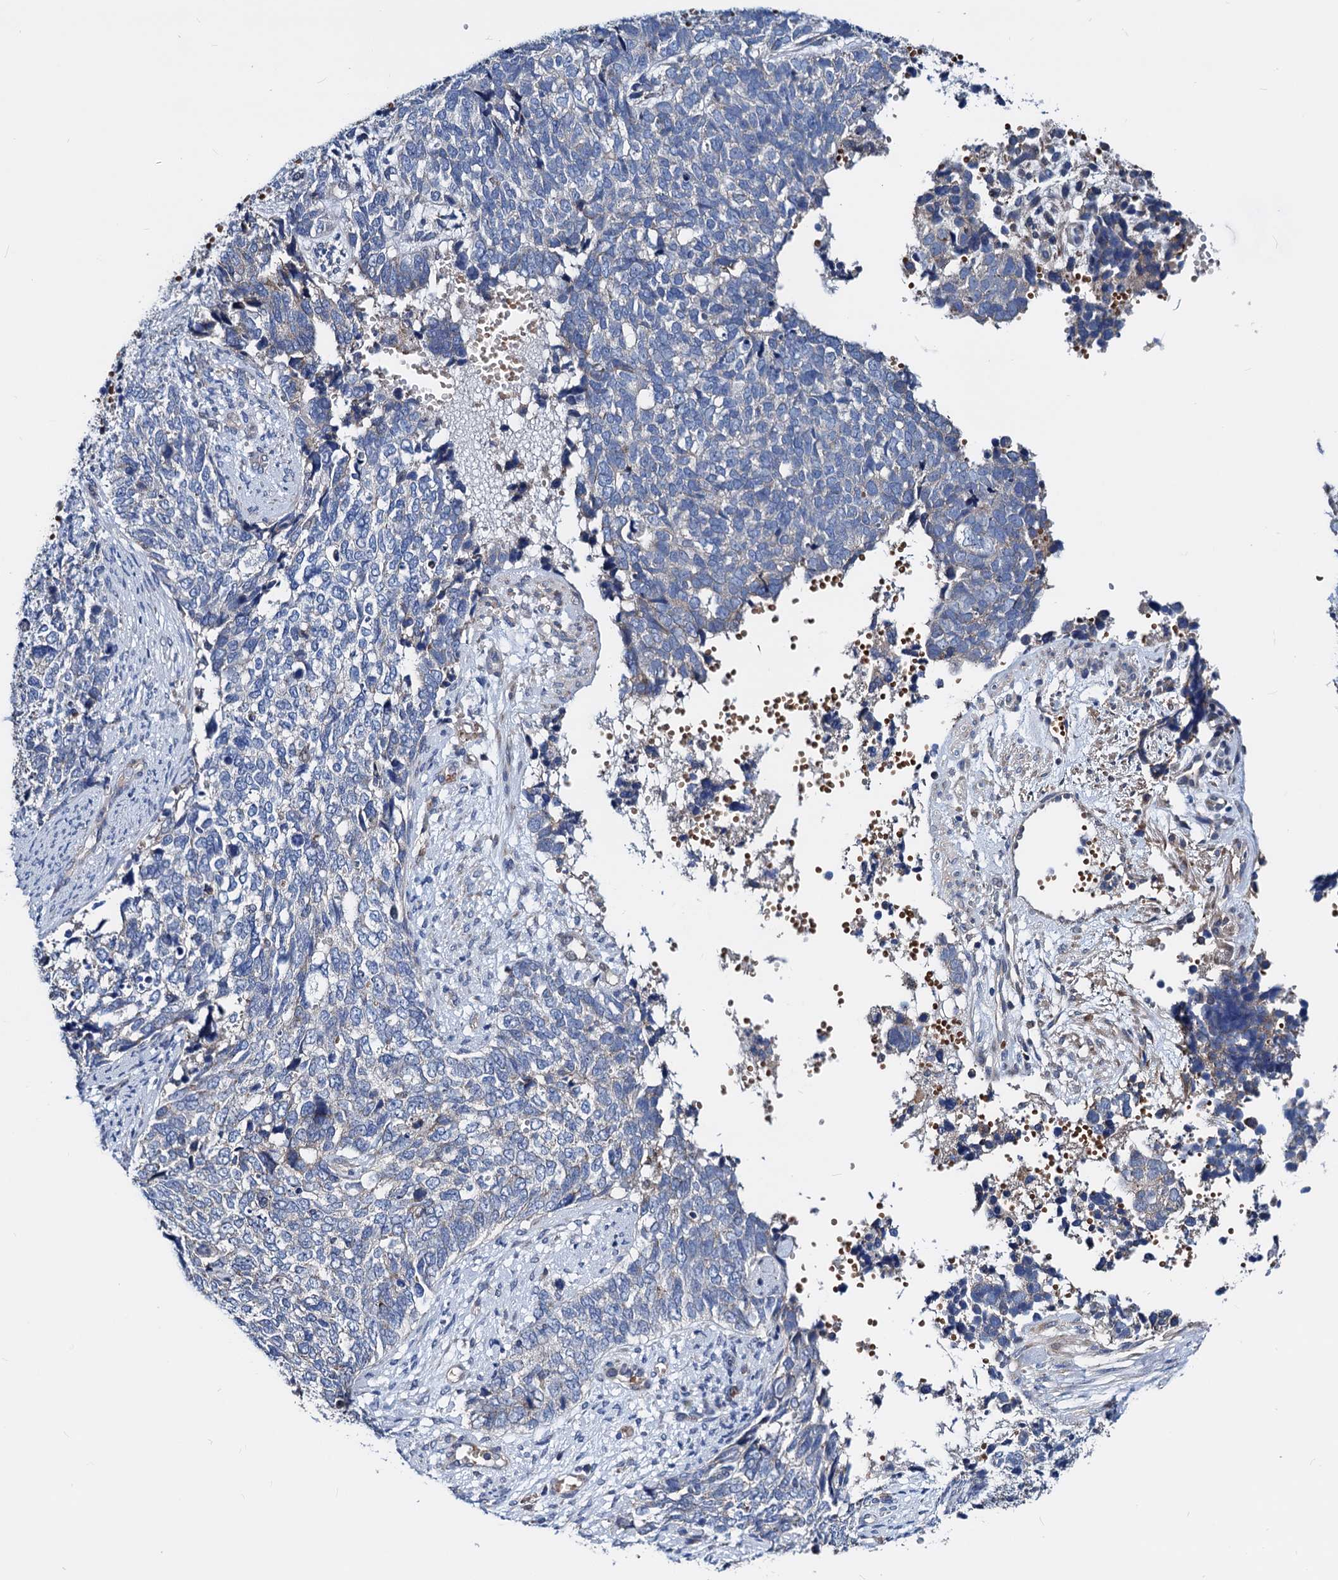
{"staining": {"intensity": "negative", "quantity": "none", "location": "none"}, "tissue": "cervical cancer", "cell_type": "Tumor cells", "image_type": "cancer", "snomed": [{"axis": "morphology", "description": "Squamous cell carcinoma, NOS"}, {"axis": "topography", "description": "Cervix"}], "caption": "The image demonstrates no significant expression in tumor cells of cervical squamous cell carcinoma.", "gene": "GCOM1", "patient": {"sex": "female", "age": 63}}